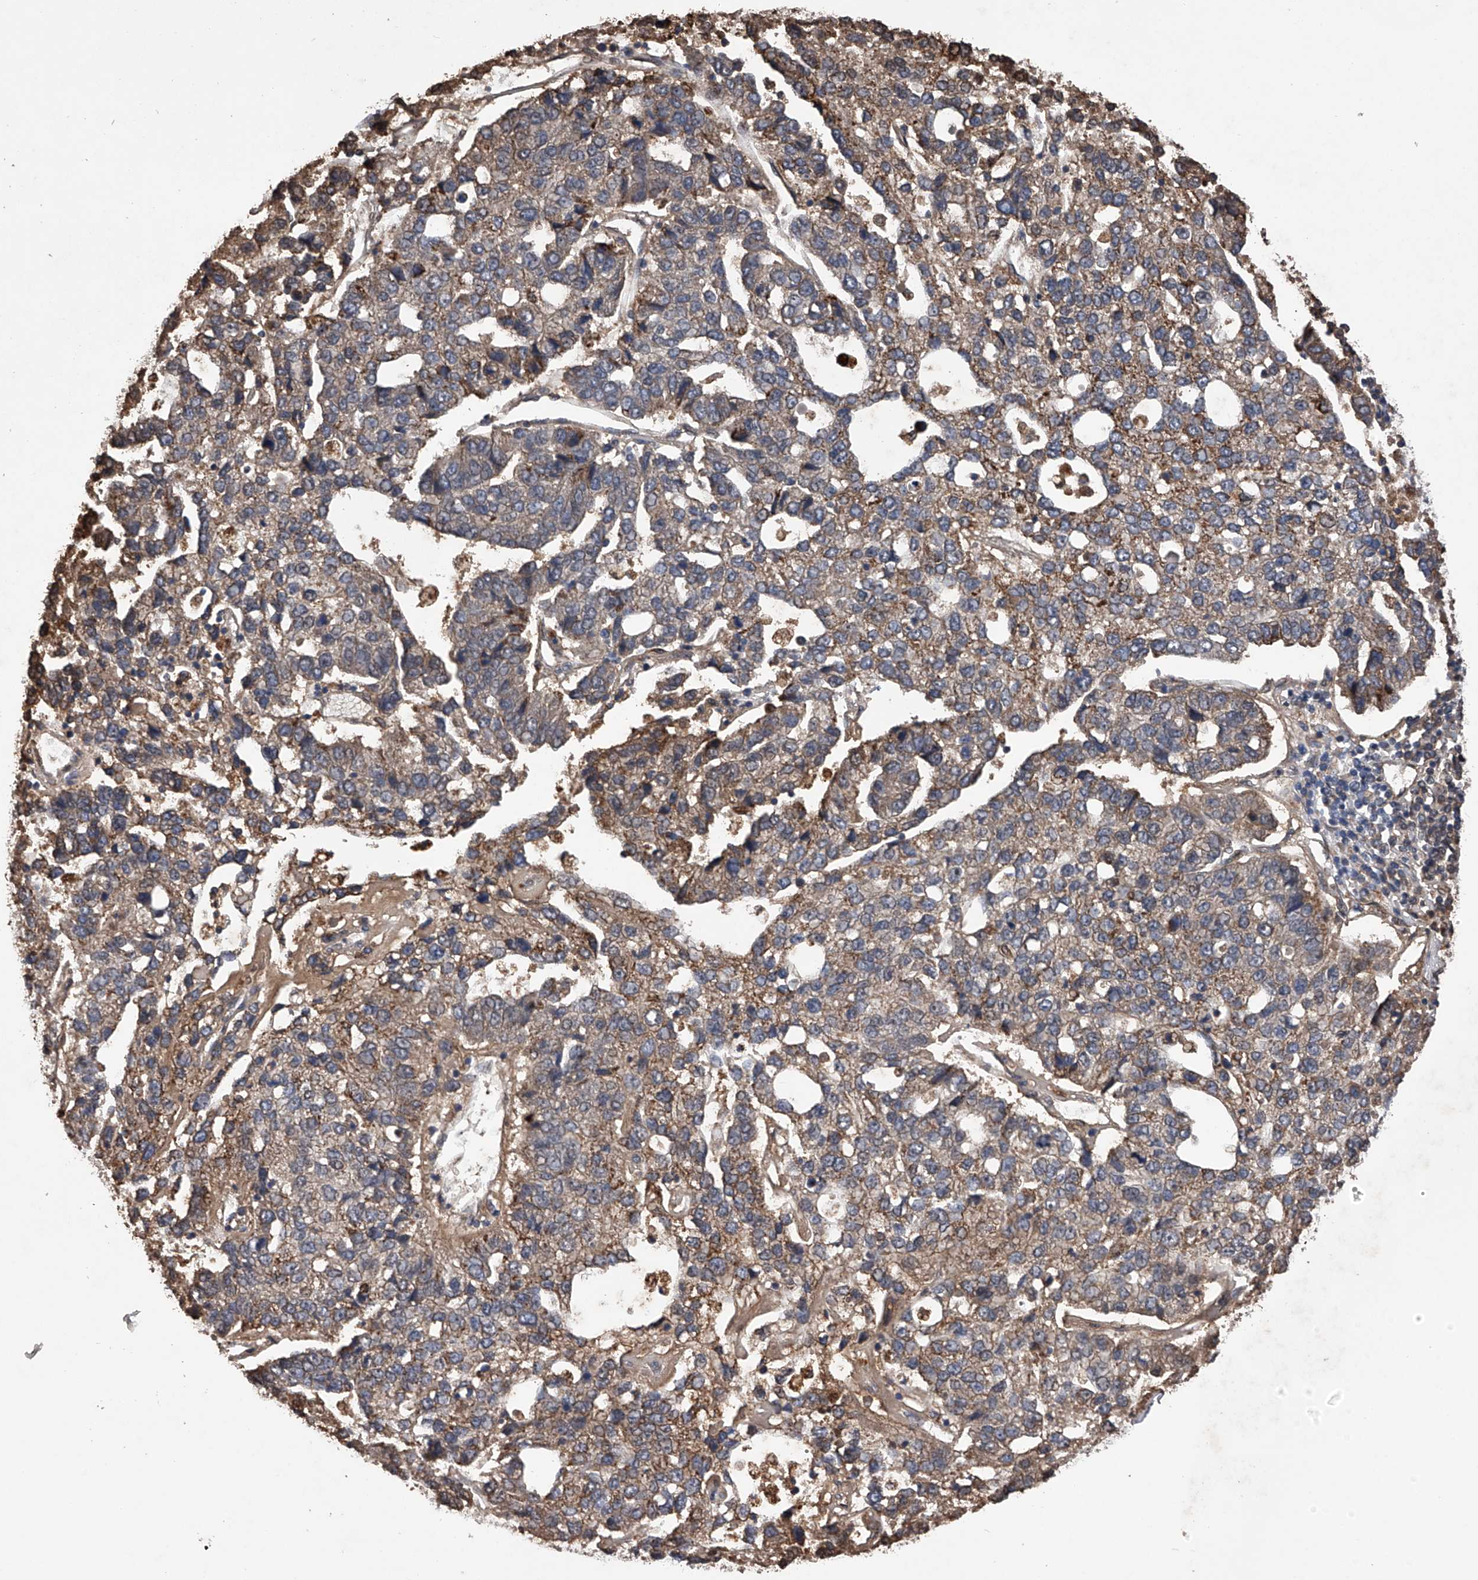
{"staining": {"intensity": "moderate", "quantity": "<25%", "location": "cytoplasmic/membranous"}, "tissue": "pancreatic cancer", "cell_type": "Tumor cells", "image_type": "cancer", "snomed": [{"axis": "morphology", "description": "Adenocarcinoma, NOS"}, {"axis": "topography", "description": "Pancreas"}], "caption": "Protein positivity by IHC reveals moderate cytoplasmic/membranous positivity in approximately <25% of tumor cells in pancreatic adenocarcinoma.", "gene": "MAP3K11", "patient": {"sex": "female", "age": 61}}